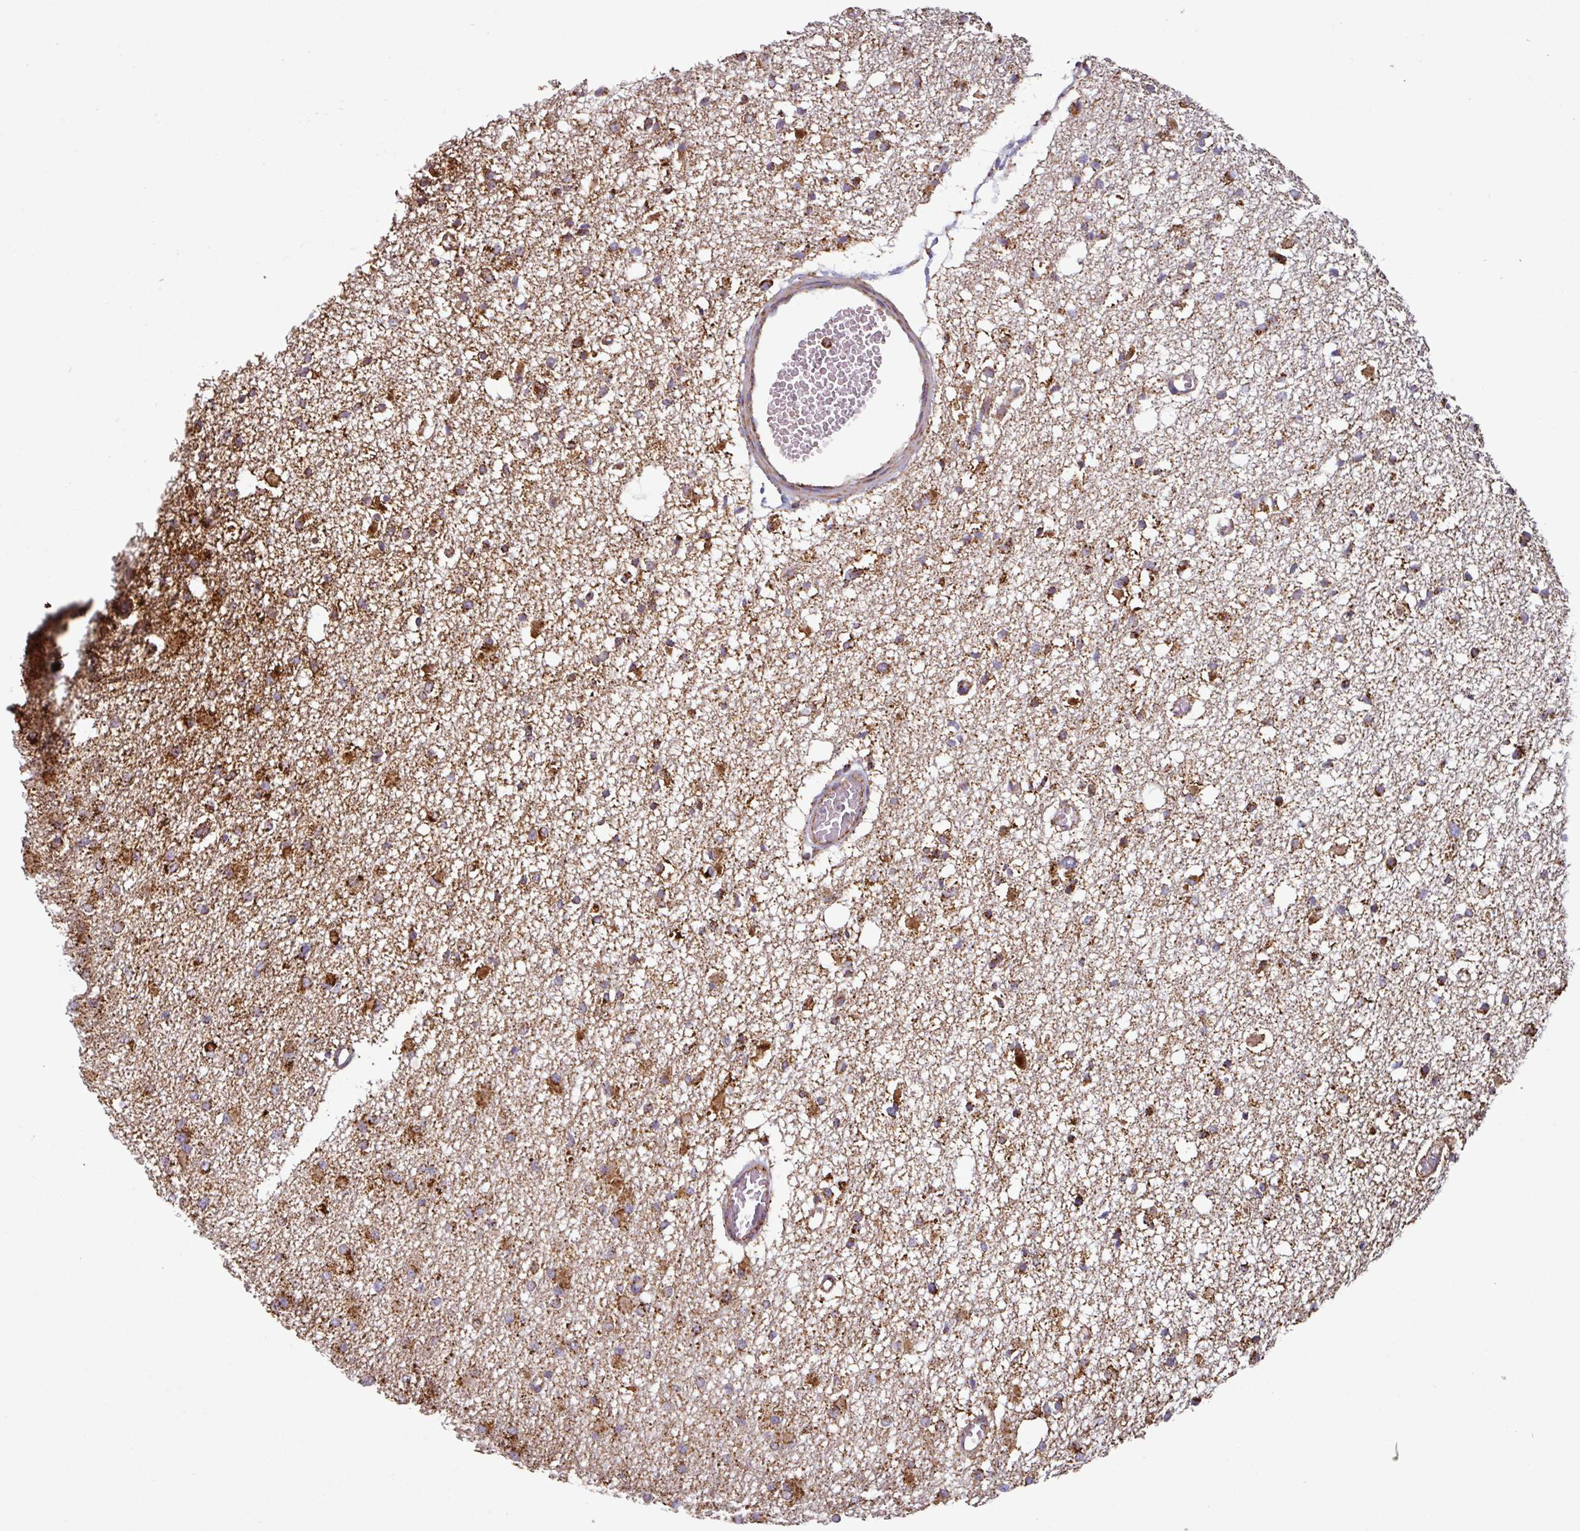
{"staining": {"intensity": "moderate", "quantity": ">75%", "location": "cytoplasmic/membranous"}, "tissue": "glioma", "cell_type": "Tumor cells", "image_type": "cancer", "snomed": [{"axis": "morphology", "description": "Glioma, malignant, Low grade"}, {"axis": "topography", "description": "Brain"}], "caption": "Human glioma stained with a protein marker demonstrates moderate staining in tumor cells.", "gene": "TRAP1", "patient": {"sex": "female", "age": 22}}